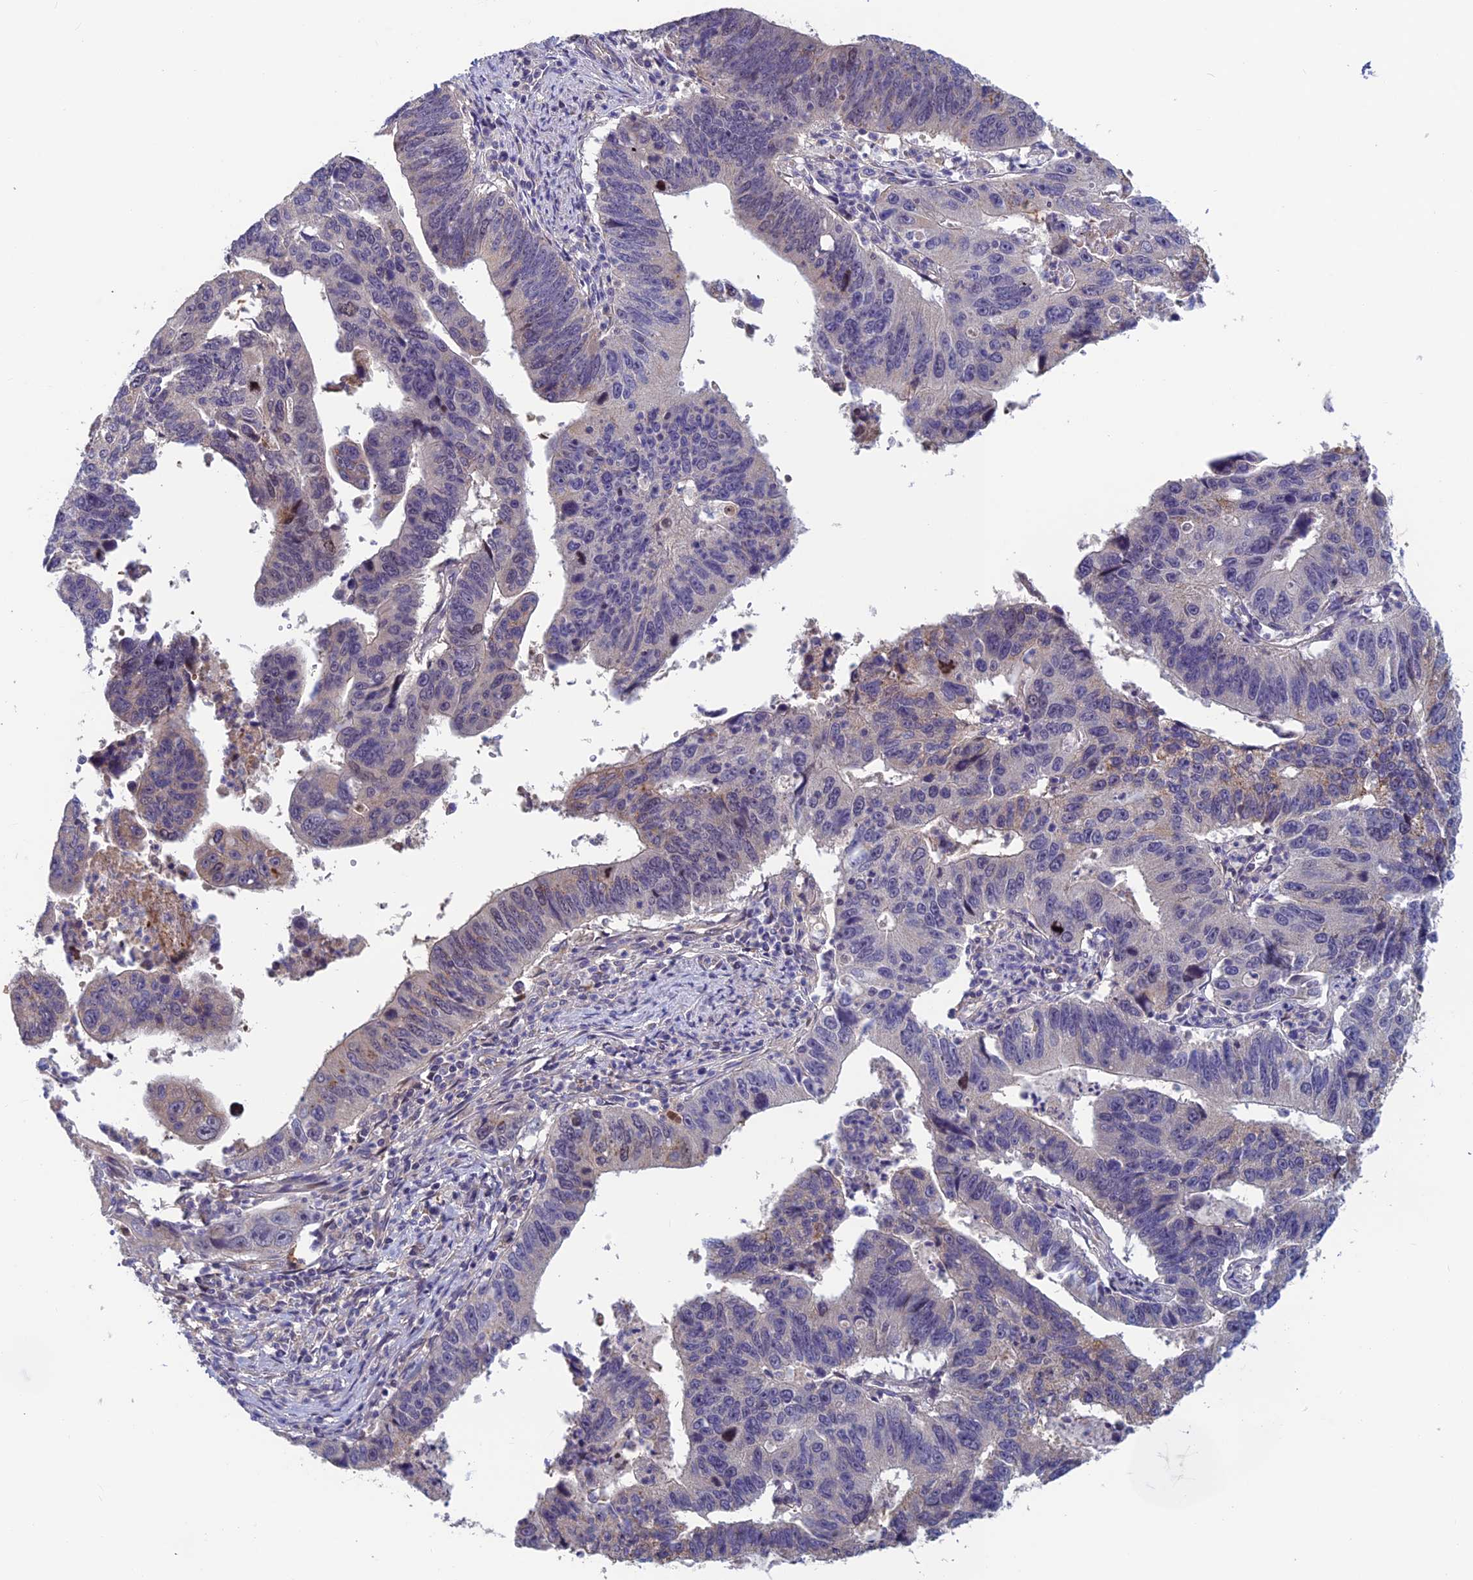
{"staining": {"intensity": "weak", "quantity": "25%-75%", "location": "cytoplasmic/membranous"}, "tissue": "stomach cancer", "cell_type": "Tumor cells", "image_type": "cancer", "snomed": [{"axis": "morphology", "description": "Adenocarcinoma, NOS"}, {"axis": "topography", "description": "Stomach"}], "caption": "A brown stain labels weak cytoplasmic/membranous positivity of a protein in human adenocarcinoma (stomach) tumor cells.", "gene": "HECA", "patient": {"sex": "male", "age": 59}}